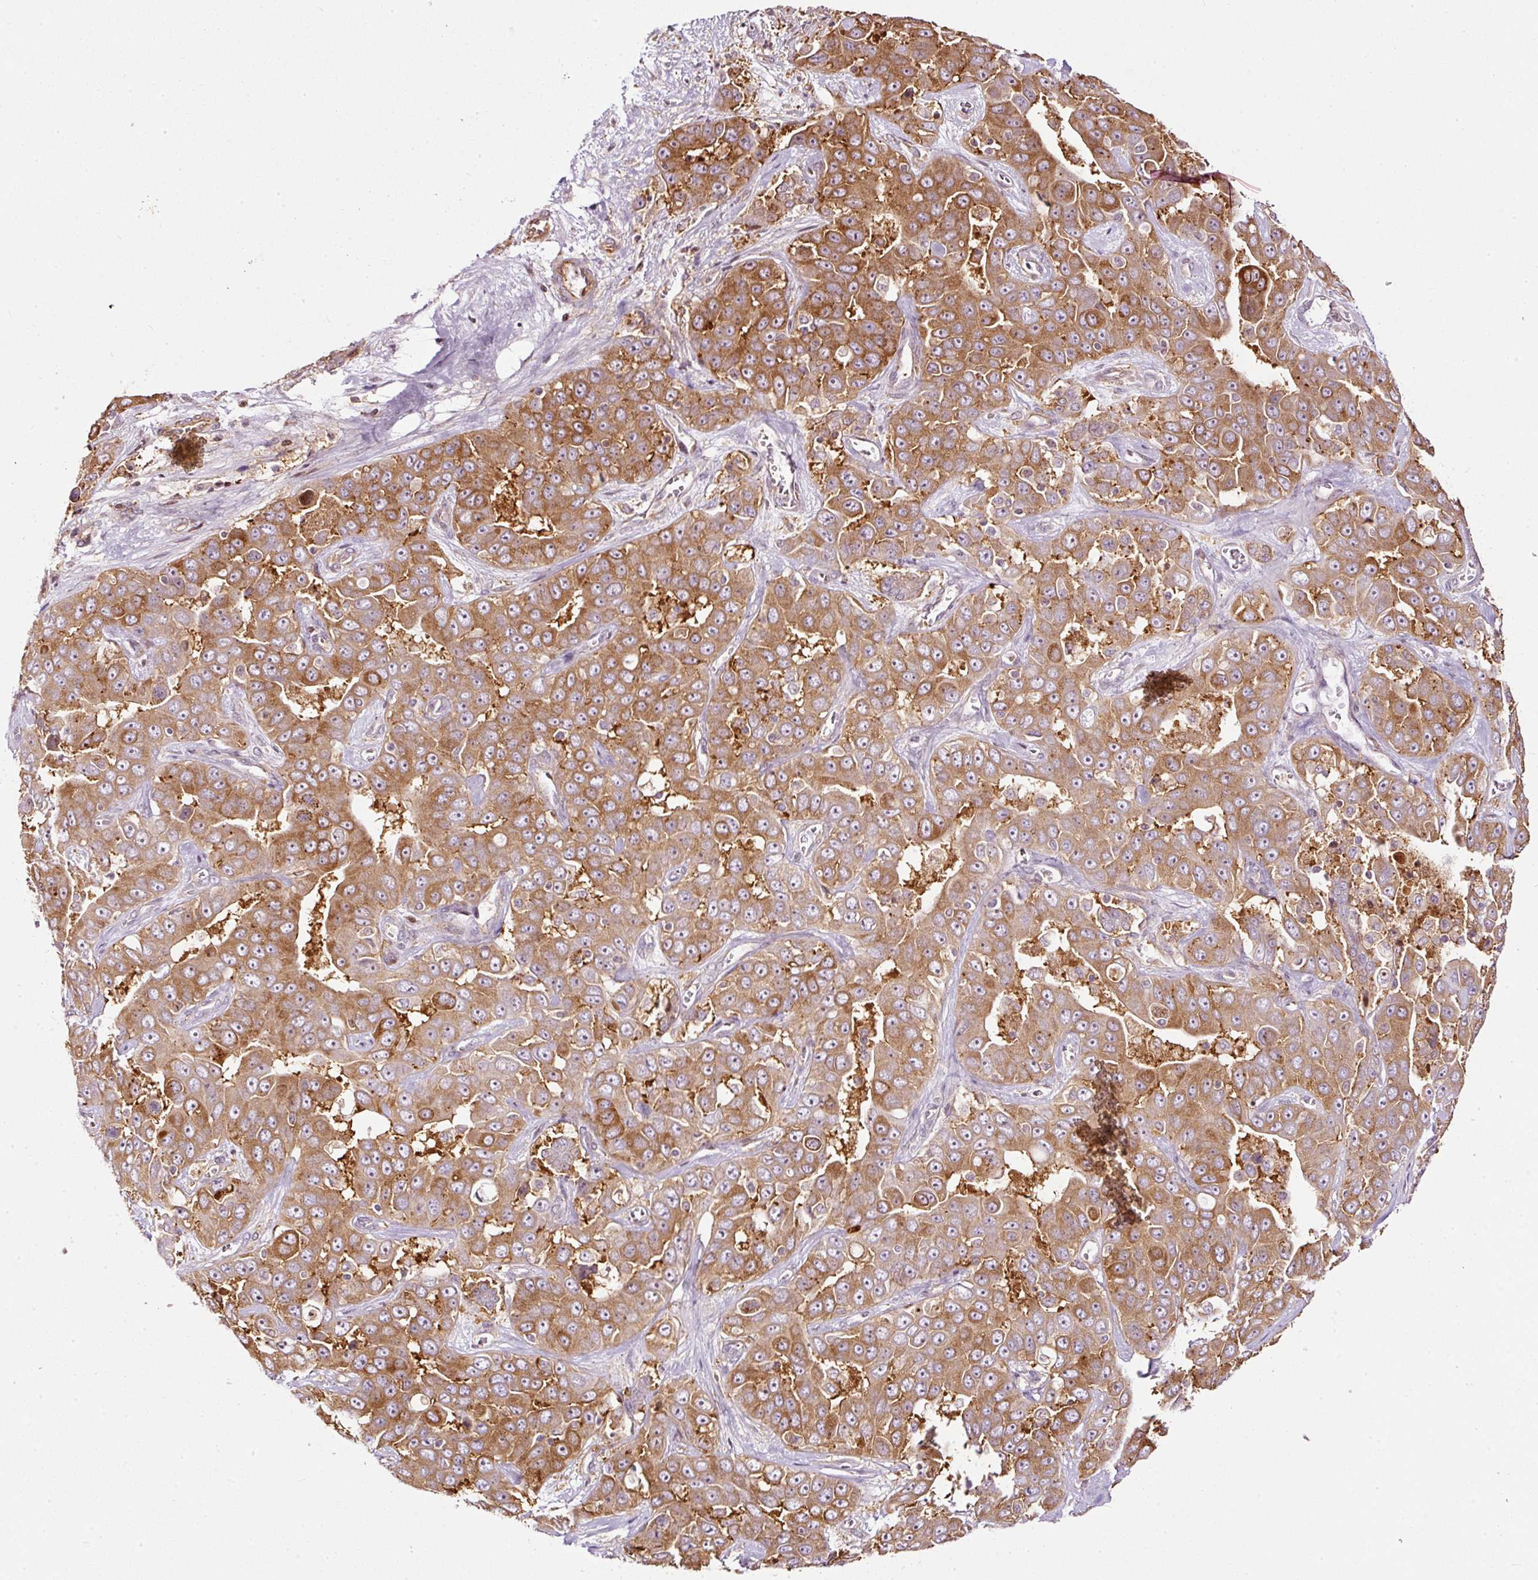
{"staining": {"intensity": "moderate", "quantity": ">75%", "location": "cytoplasmic/membranous"}, "tissue": "liver cancer", "cell_type": "Tumor cells", "image_type": "cancer", "snomed": [{"axis": "morphology", "description": "Cholangiocarcinoma"}, {"axis": "topography", "description": "Liver"}], "caption": "Tumor cells demonstrate medium levels of moderate cytoplasmic/membranous expression in about >75% of cells in liver cancer.", "gene": "SCNM1", "patient": {"sex": "female", "age": 52}}